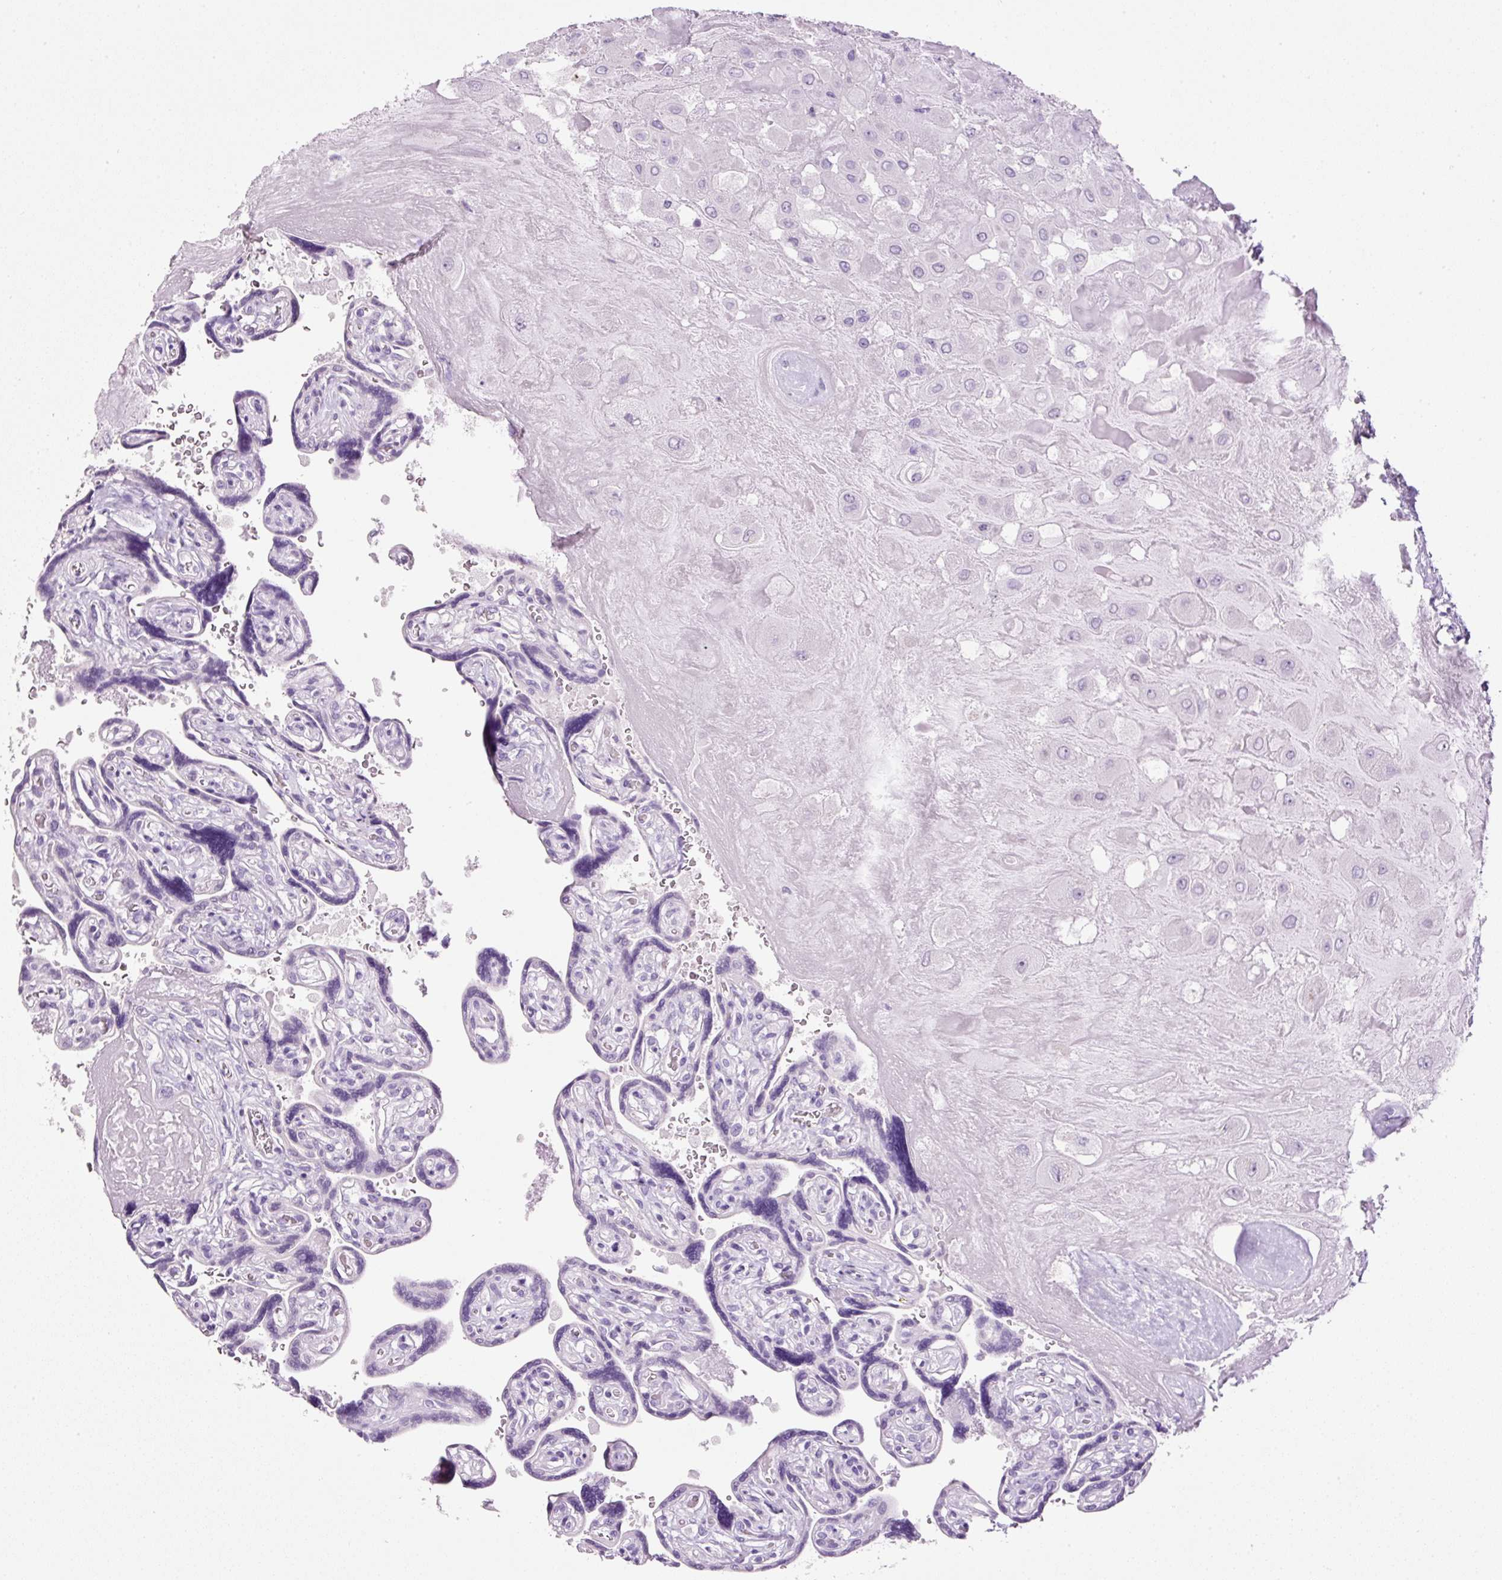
{"staining": {"intensity": "negative", "quantity": "none", "location": "none"}, "tissue": "placenta", "cell_type": "Decidual cells", "image_type": "normal", "snomed": [{"axis": "morphology", "description": "Normal tissue, NOS"}, {"axis": "topography", "description": "Placenta"}], "caption": "This is a histopathology image of immunohistochemistry (IHC) staining of benign placenta, which shows no staining in decidual cells.", "gene": "BSND", "patient": {"sex": "female", "age": 32}}